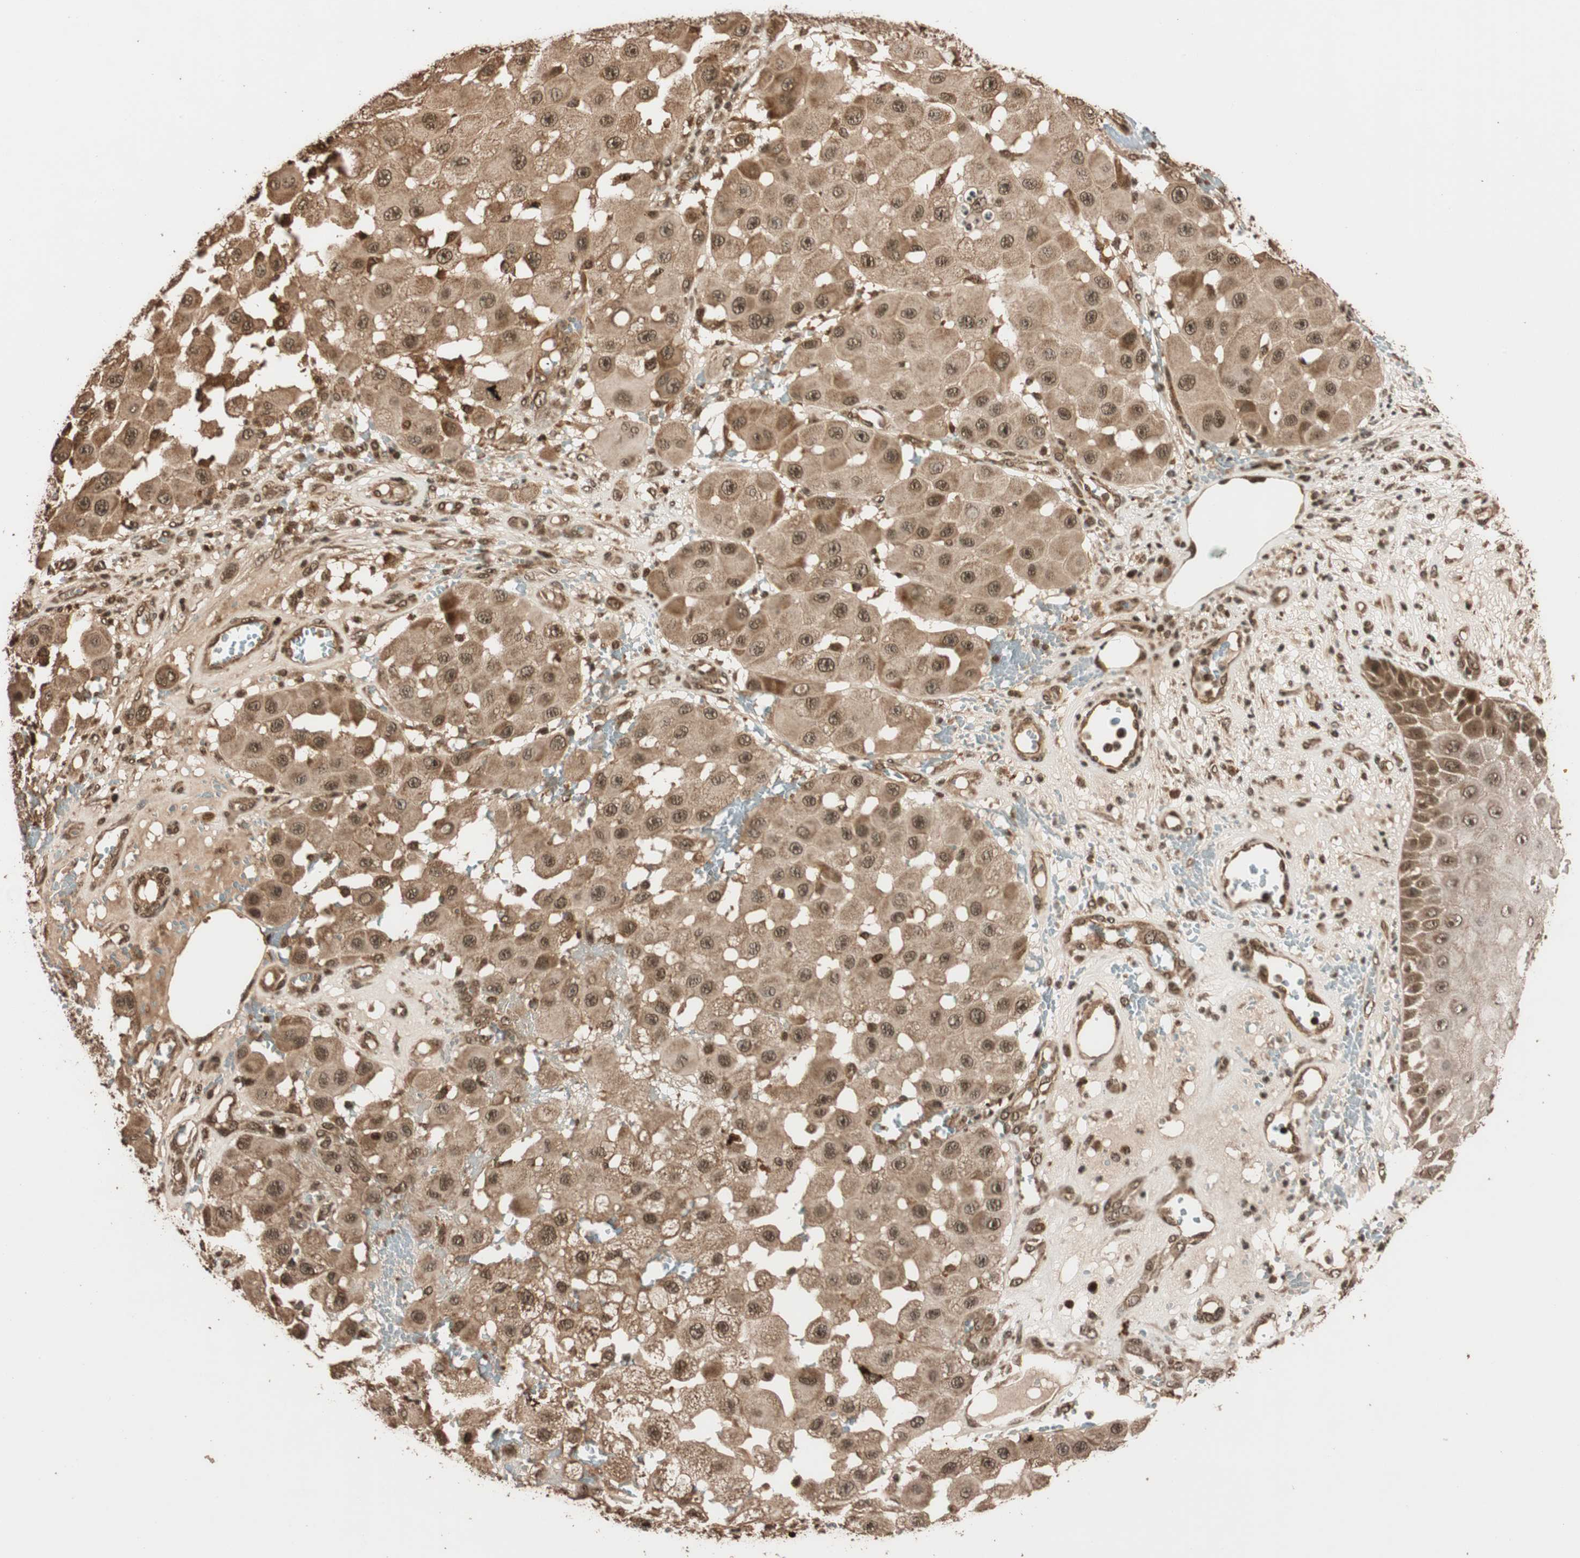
{"staining": {"intensity": "moderate", "quantity": ">75%", "location": "cytoplasmic/membranous,nuclear"}, "tissue": "melanoma", "cell_type": "Tumor cells", "image_type": "cancer", "snomed": [{"axis": "morphology", "description": "Malignant melanoma, NOS"}, {"axis": "topography", "description": "Skin"}], "caption": "Malignant melanoma stained with immunohistochemistry reveals moderate cytoplasmic/membranous and nuclear expression in approximately >75% of tumor cells.", "gene": "ALKBH5", "patient": {"sex": "female", "age": 81}}